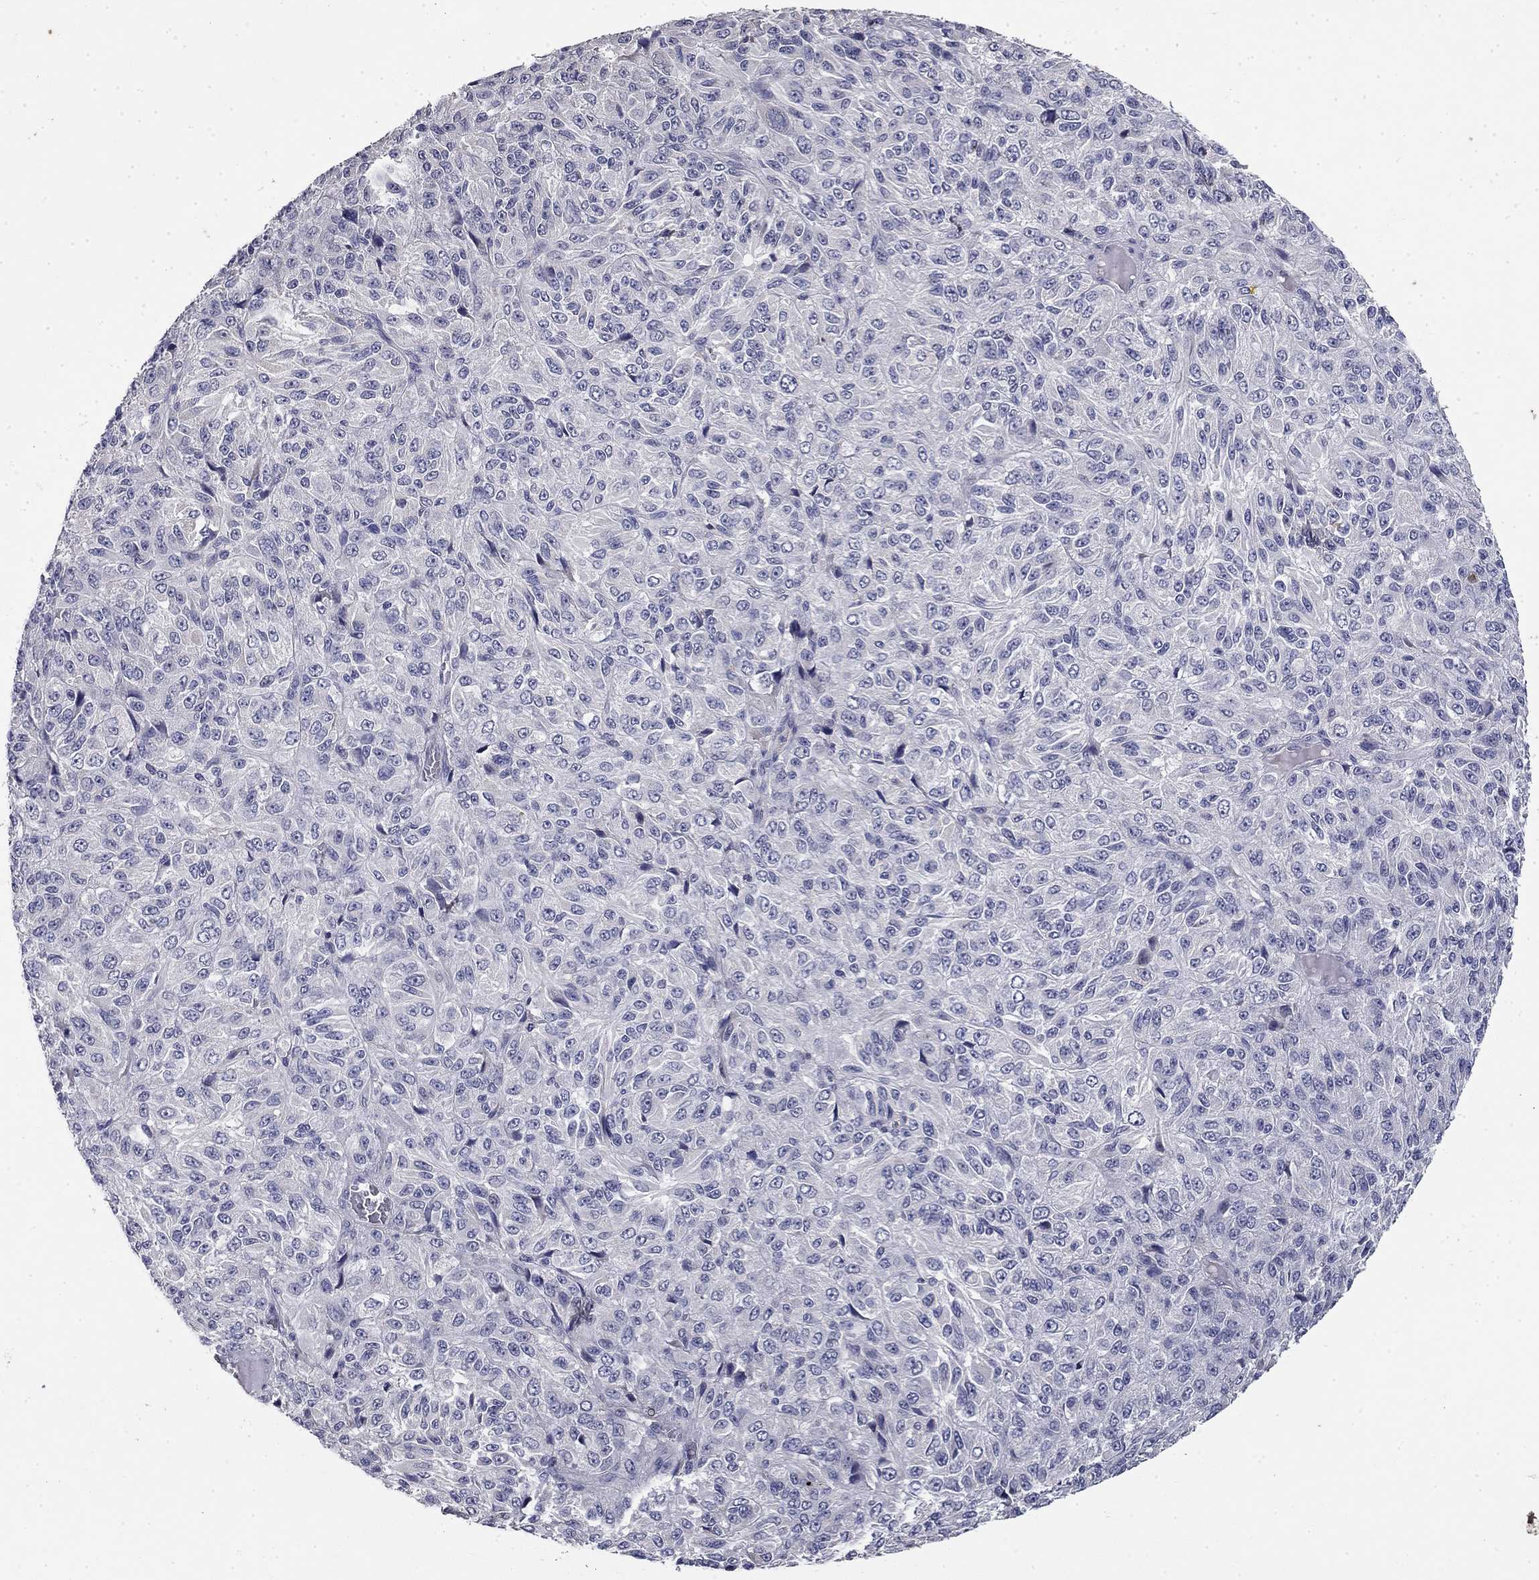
{"staining": {"intensity": "negative", "quantity": "none", "location": "none"}, "tissue": "melanoma", "cell_type": "Tumor cells", "image_type": "cancer", "snomed": [{"axis": "morphology", "description": "Malignant melanoma, Metastatic site"}, {"axis": "topography", "description": "Brain"}], "caption": "The photomicrograph exhibits no significant staining in tumor cells of melanoma. (Stains: DAB (3,3'-diaminobenzidine) IHC with hematoxylin counter stain, Microscopy: brightfield microscopy at high magnification).", "gene": "COL2A1", "patient": {"sex": "female", "age": 56}}